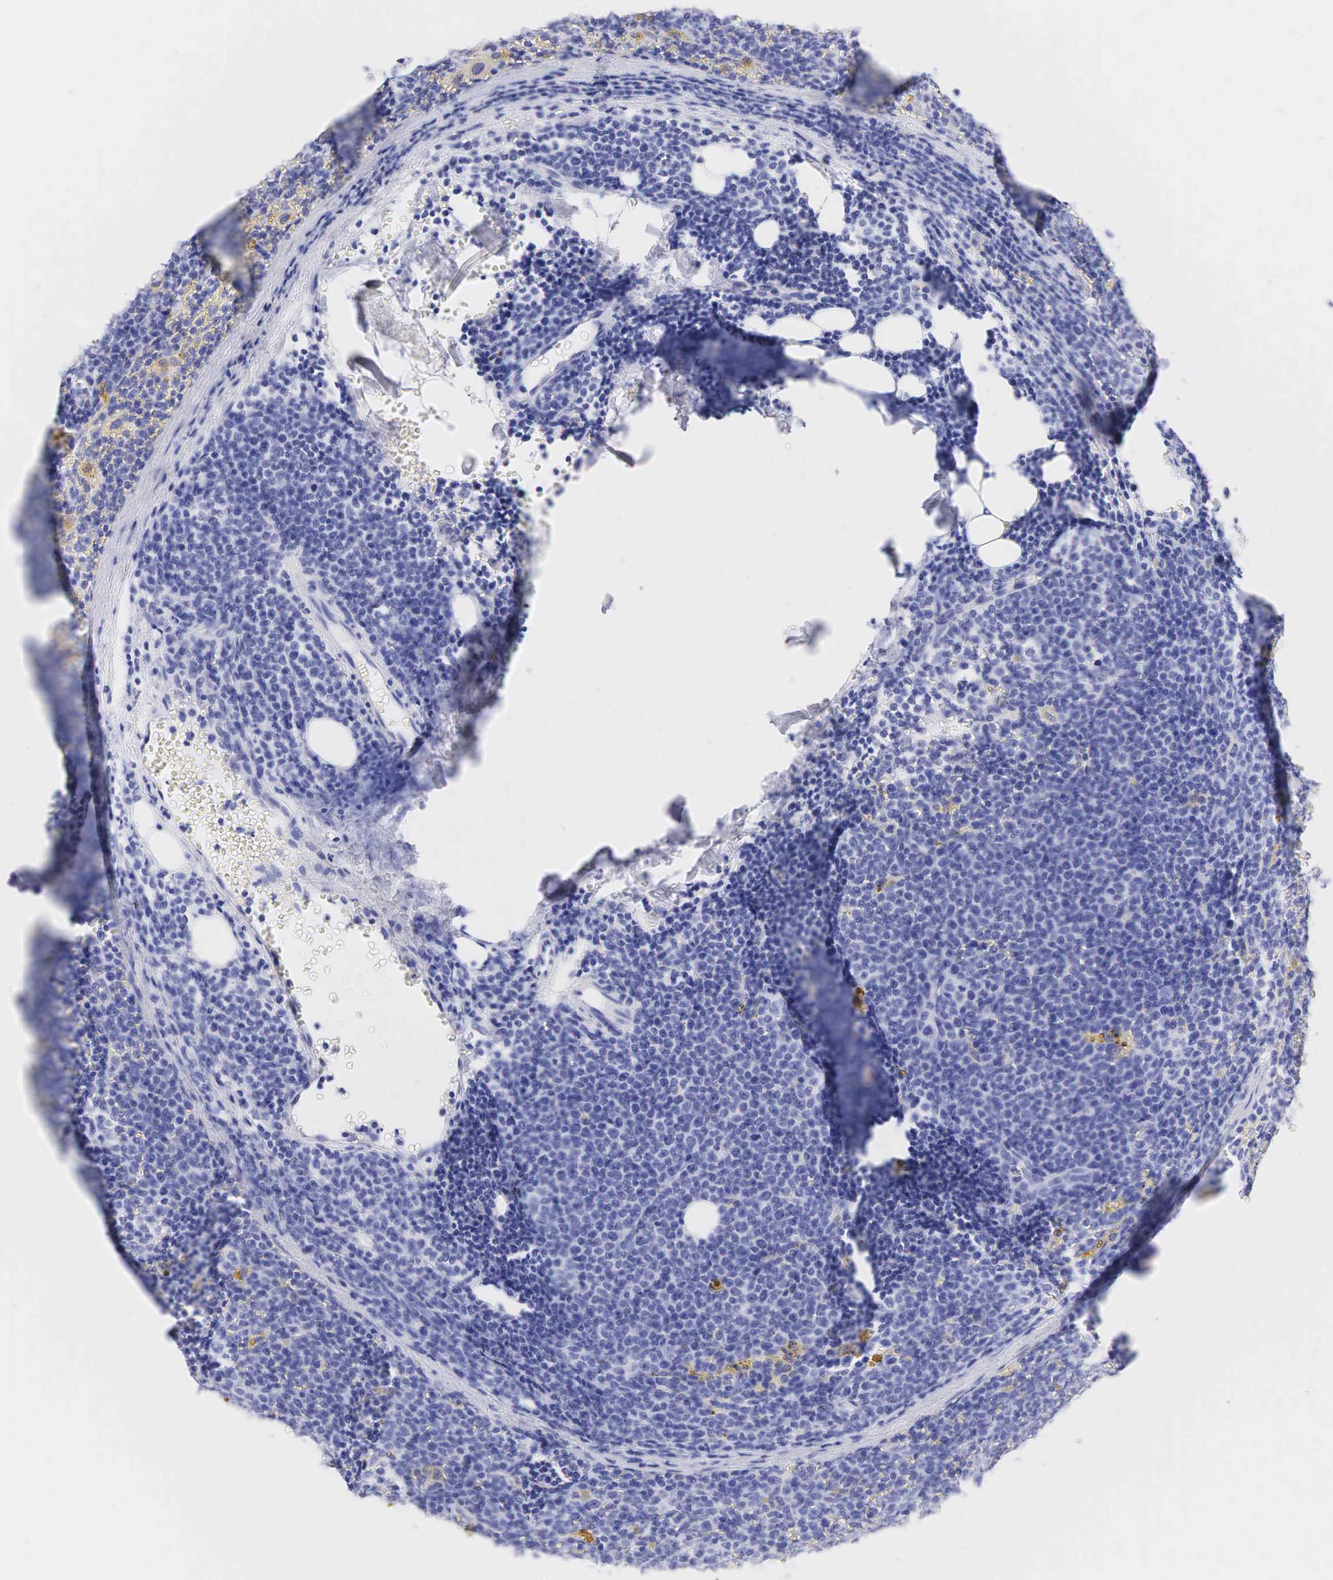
{"staining": {"intensity": "negative", "quantity": "none", "location": "none"}, "tissue": "lymphoma", "cell_type": "Tumor cells", "image_type": "cancer", "snomed": [{"axis": "morphology", "description": "Malignant lymphoma, non-Hodgkin's type, Low grade"}, {"axis": "topography", "description": "Lymph node"}], "caption": "This image is of lymphoma stained with IHC to label a protein in brown with the nuclei are counter-stained blue. There is no staining in tumor cells.", "gene": "KRT14", "patient": {"sex": "male", "age": 50}}